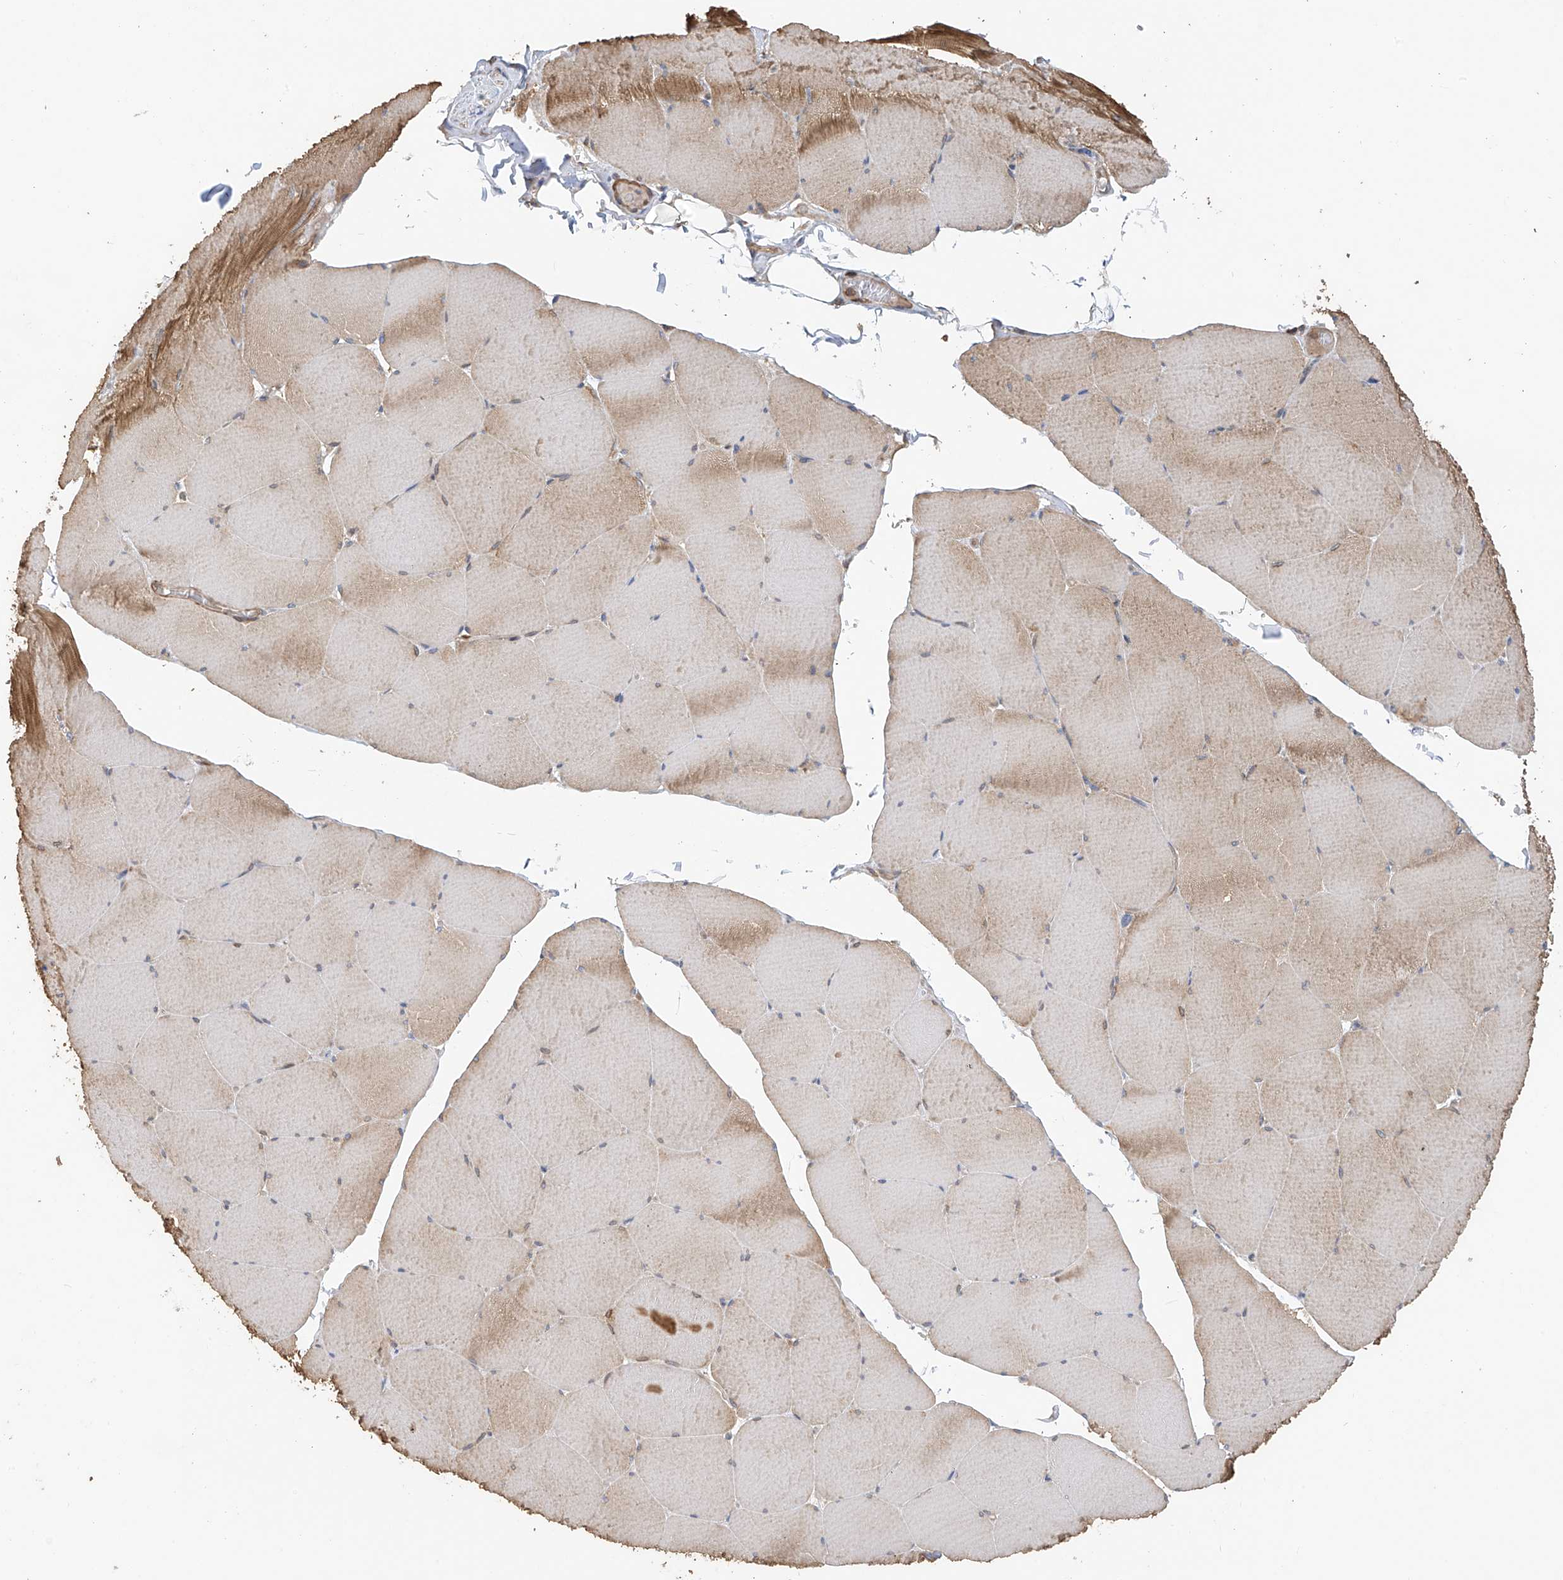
{"staining": {"intensity": "moderate", "quantity": "25%-75%", "location": "cytoplasmic/membranous"}, "tissue": "skeletal muscle", "cell_type": "Myocytes", "image_type": "normal", "snomed": [{"axis": "morphology", "description": "Normal tissue, NOS"}, {"axis": "topography", "description": "Skeletal muscle"}, {"axis": "topography", "description": "Head-Neck"}], "caption": "Immunohistochemical staining of unremarkable skeletal muscle displays moderate cytoplasmic/membranous protein positivity in about 25%-75% of myocytes.", "gene": "SLC43A3", "patient": {"sex": "male", "age": 66}}